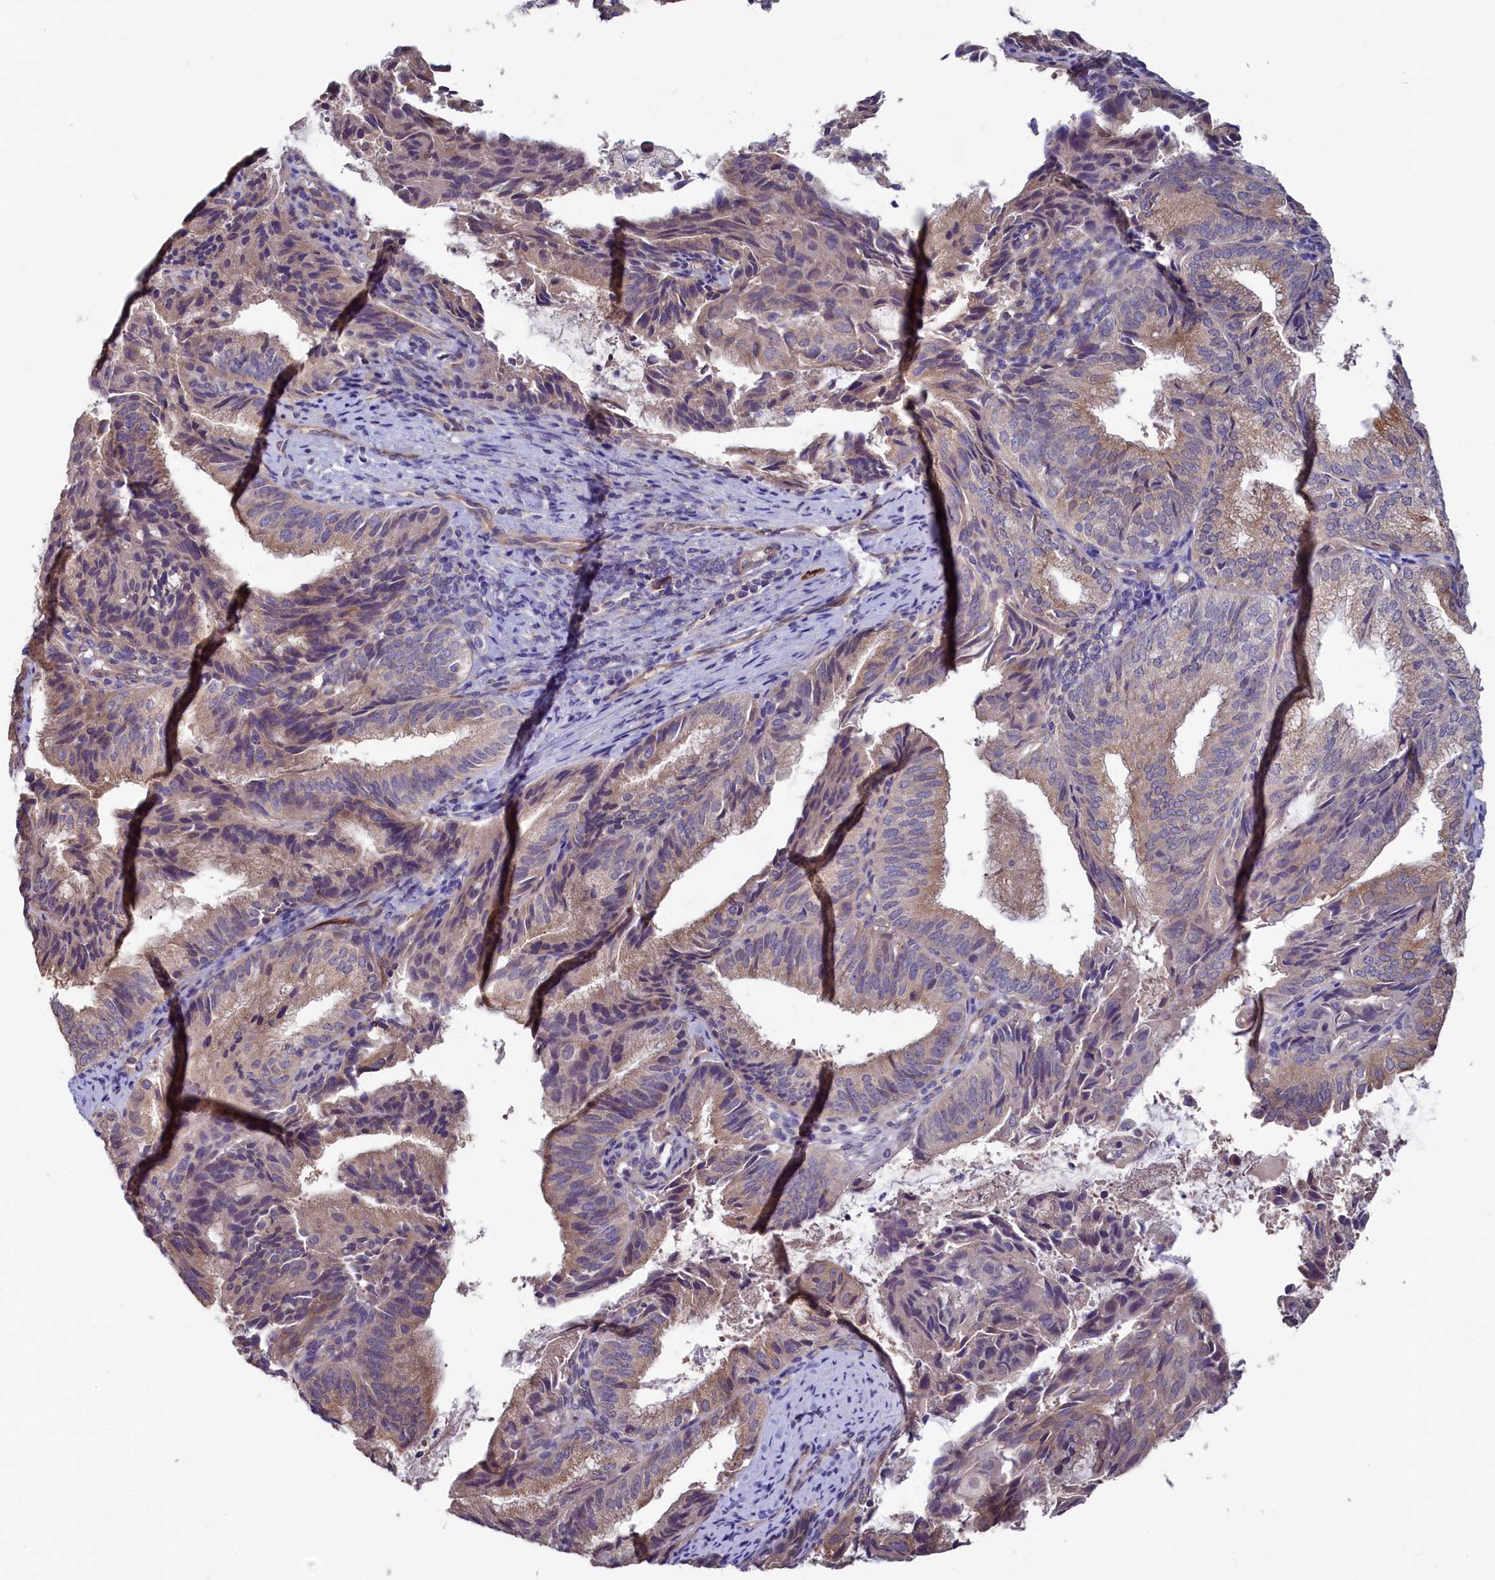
{"staining": {"intensity": "weak", "quantity": ">75%", "location": "cytoplasmic/membranous"}, "tissue": "endometrial cancer", "cell_type": "Tumor cells", "image_type": "cancer", "snomed": [{"axis": "morphology", "description": "Adenocarcinoma, NOS"}, {"axis": "topography", "description": "Endometrium"}], "caption": "Immunohistochemistry photomicrograph of neoplastic tissue: human endometrial cancer (adenocarcinoma) stained using IHC exhibits low levels of weak protein expression localized specifically in the cytoplasmic/membranous of tumor cells, appearing as a cytoplasmic/membranous brown color.", "gene": "SPATA2L", "patient": {"sex": "female", "age": 49}}